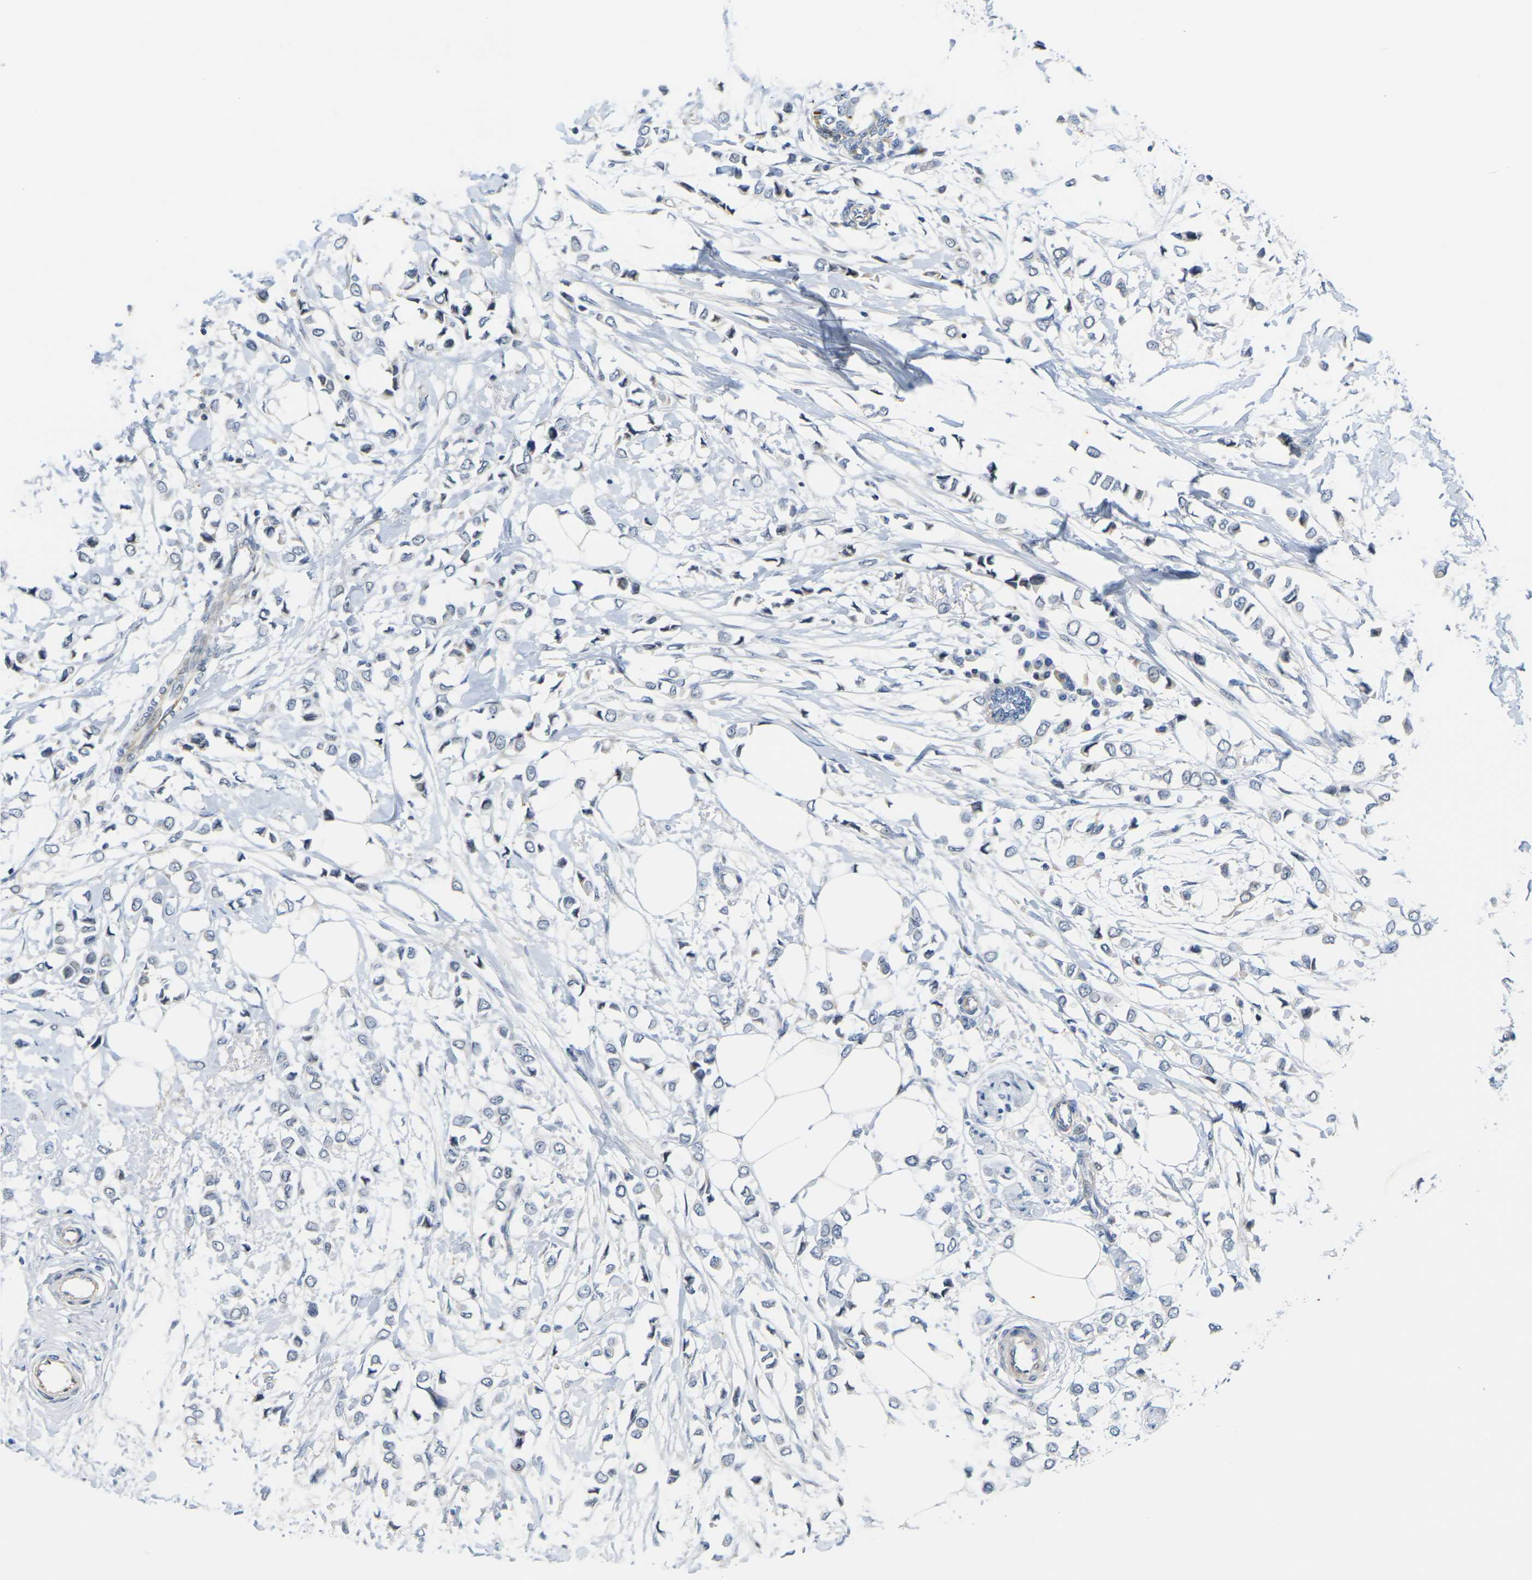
{"staining": {"intensity": "negative", "quantity": "none", "location": "none"}, "tissue": "breast cancer", "cell_type": "Tumor cells", "image_type": "cancer", "snomed": [{"axis": "morphology", "description": "Lobular carcinoma"}, {"axis": "topography", "description": "Breast"}], "caption": "The immunohistochemistry (IHC) photomicrograph has no significant positivity in tumor cells of lobular carcinoma (breast) tissue.", "gene": "OTOF", "patient": {"sex": "female", "age": 51}}